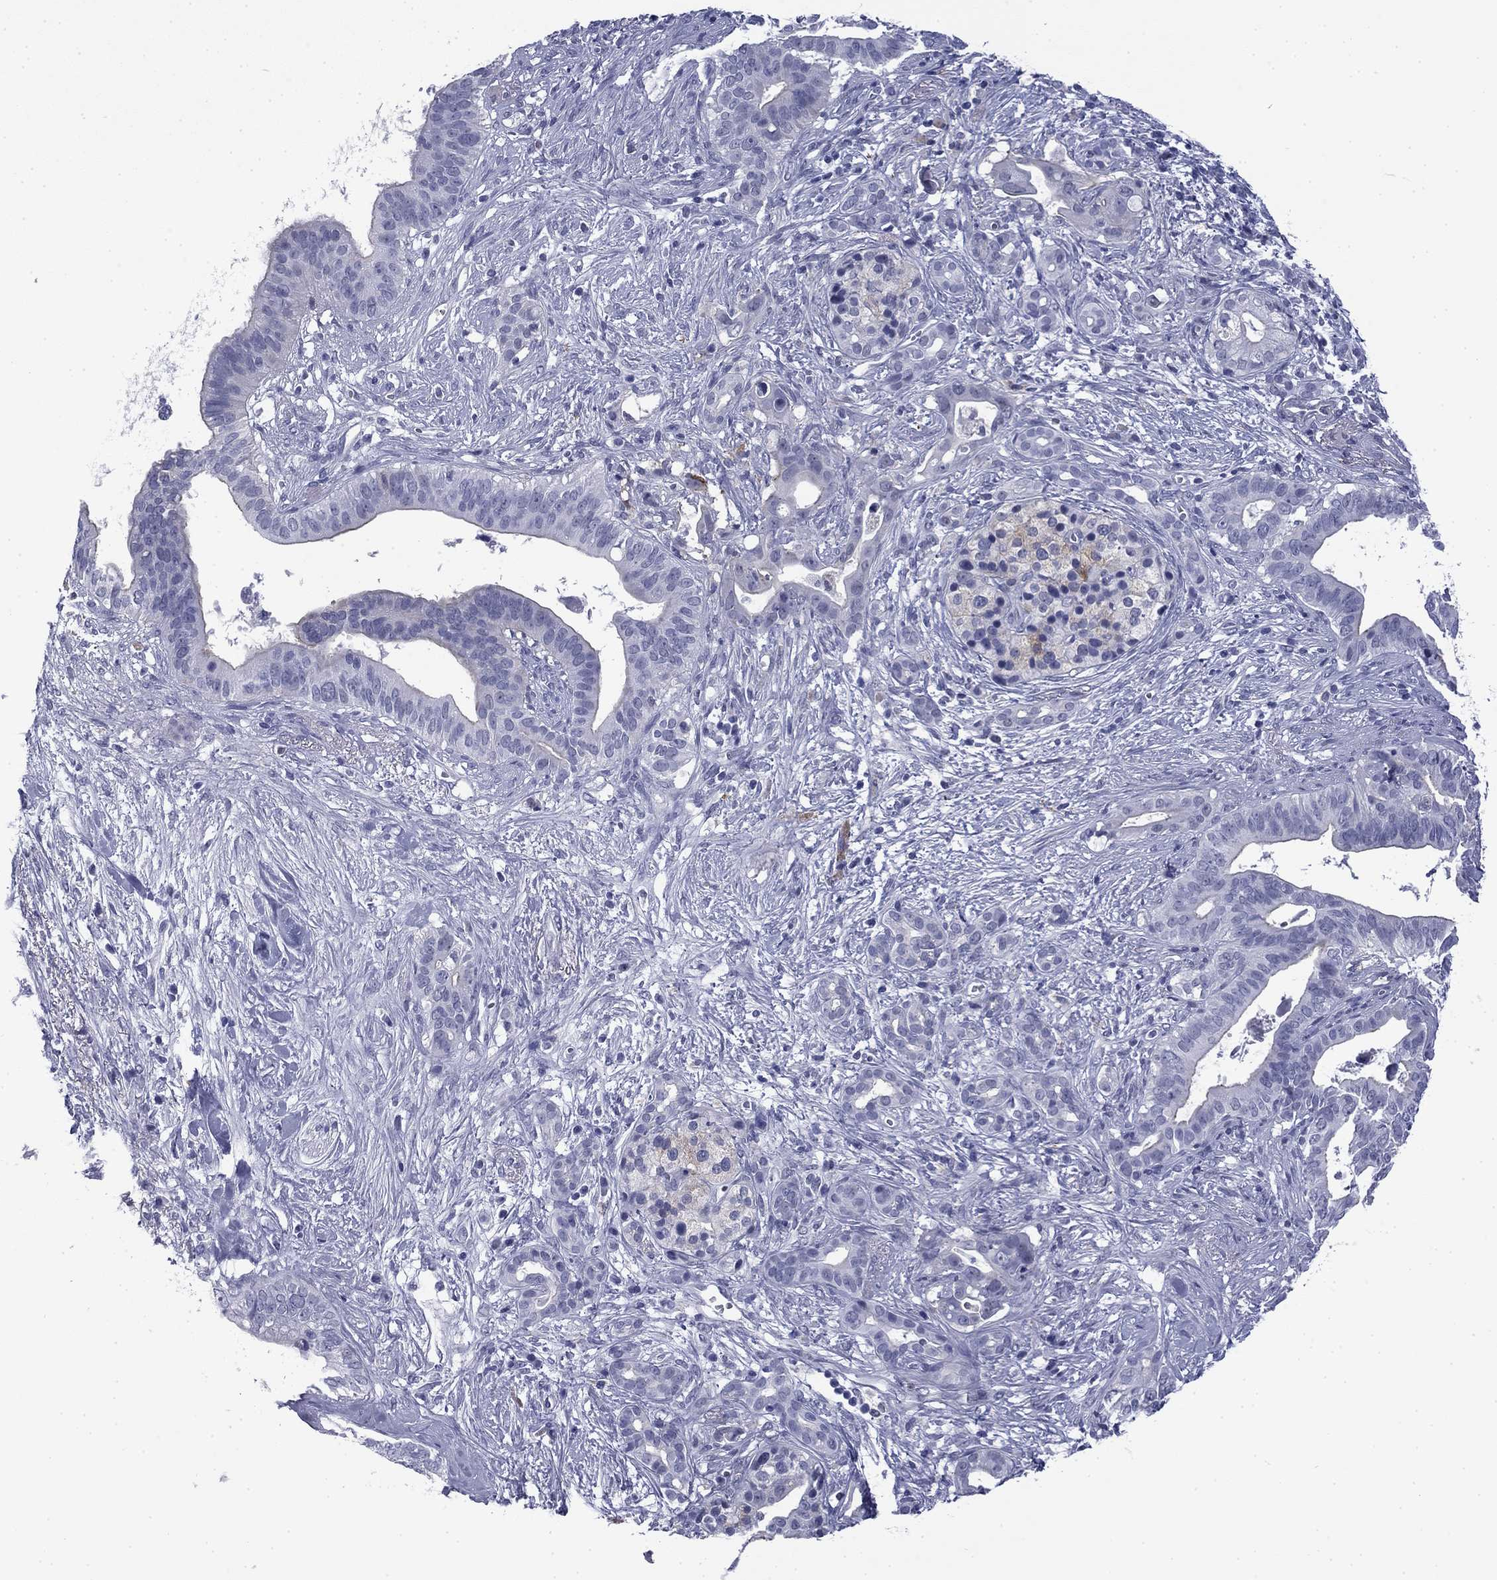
{"staining": {"intensity": "negative", "quantity": "none", "location": "none"}, "tissue": "pancreatic cancer", "cell_type": "Tumor cells", "image_type": "cancer", "snomed": [{"axis": "morphology", "description": "Adenocarcinoma, NOS"}, {"axis": "topography", "description": "Pancreas"}], "caption": "Human adenocarcinoma (pancreatic) stained for a protein using IHC exhibits no positivity in tumor cells.", "gene": "BCL2L14", "patient": {"sex": "male", "age": 61}}